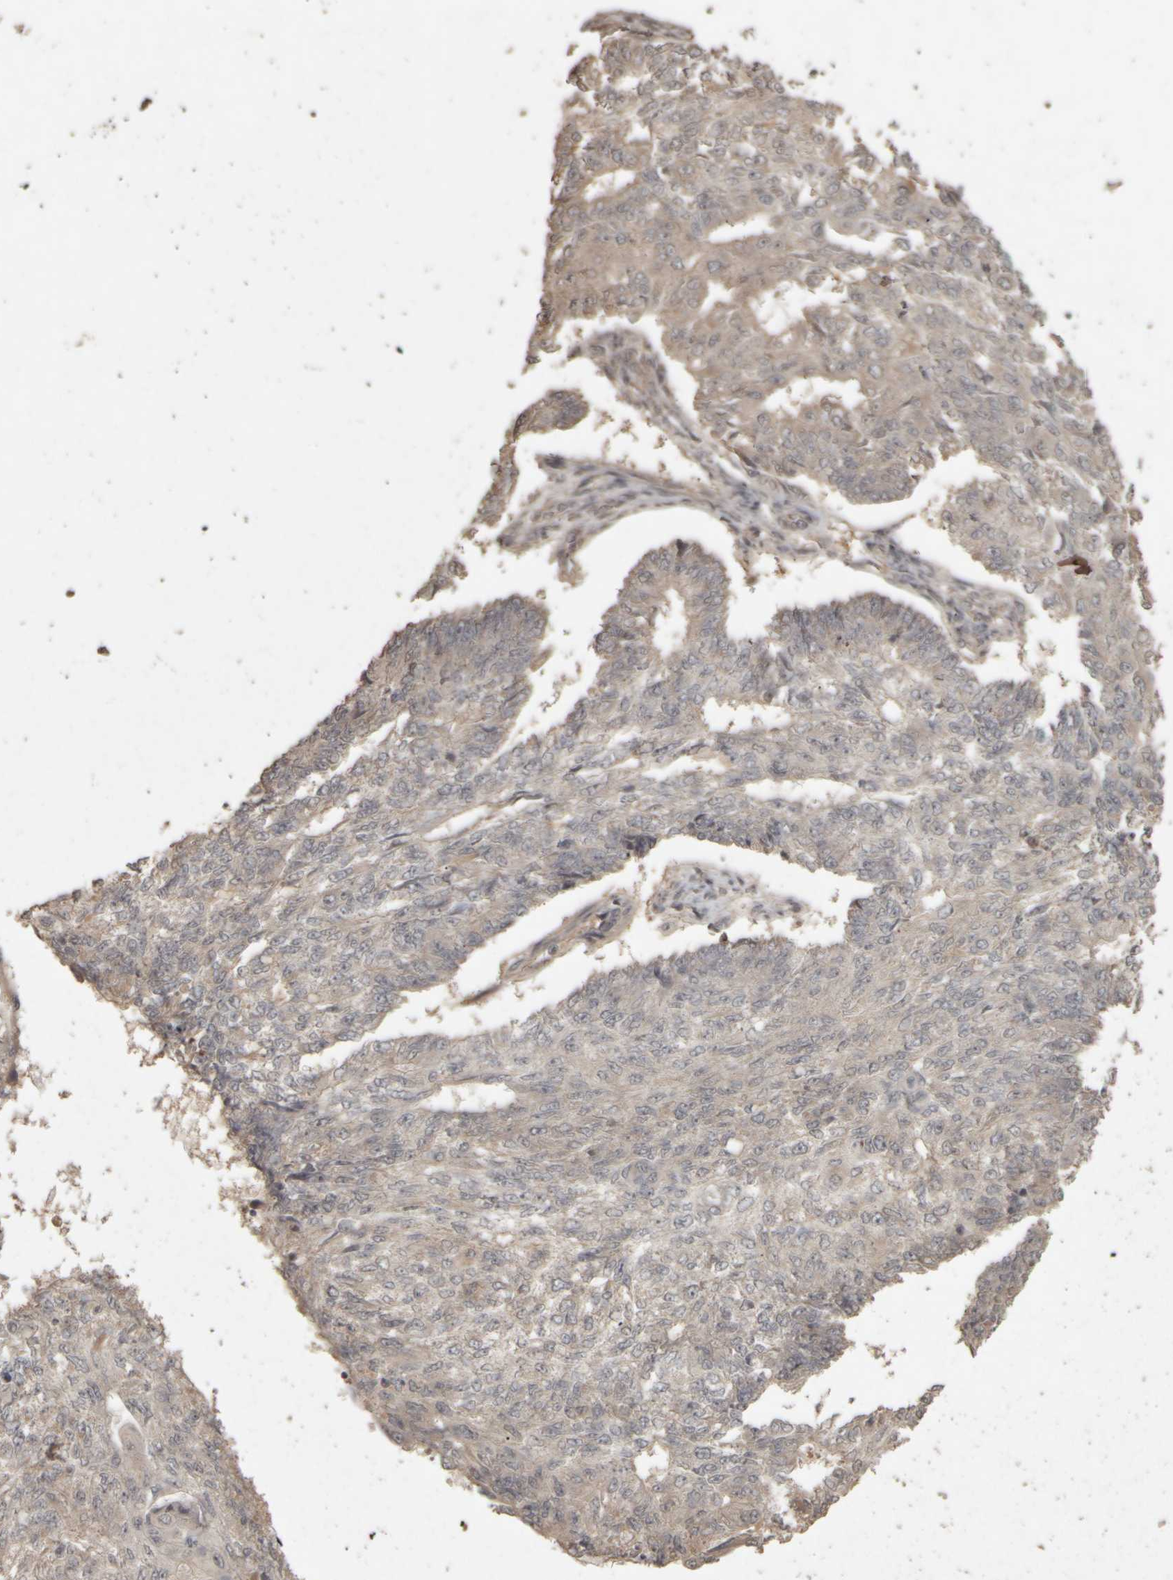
{"staining": {"intensity": "negative", "quantity": "none", "location": "none"}, "tissue": "endometrial cancer", "cell_type": "Tumor cells", "image_type": "cancer", "snomed": [{"axis": "morphology", "description": "Adenocarcinoma, NOS"}, {"axis": "topography", "description": "Endometrium"}], "caption": "High magnification brightfield microscopy of endometrial cancer stained with DAB (brown) and counterstained with hematoxylin (blue): tumor cells show no significant staining.", "gene": "ACO1", "patient": {"sex": "female", "age": 32}}